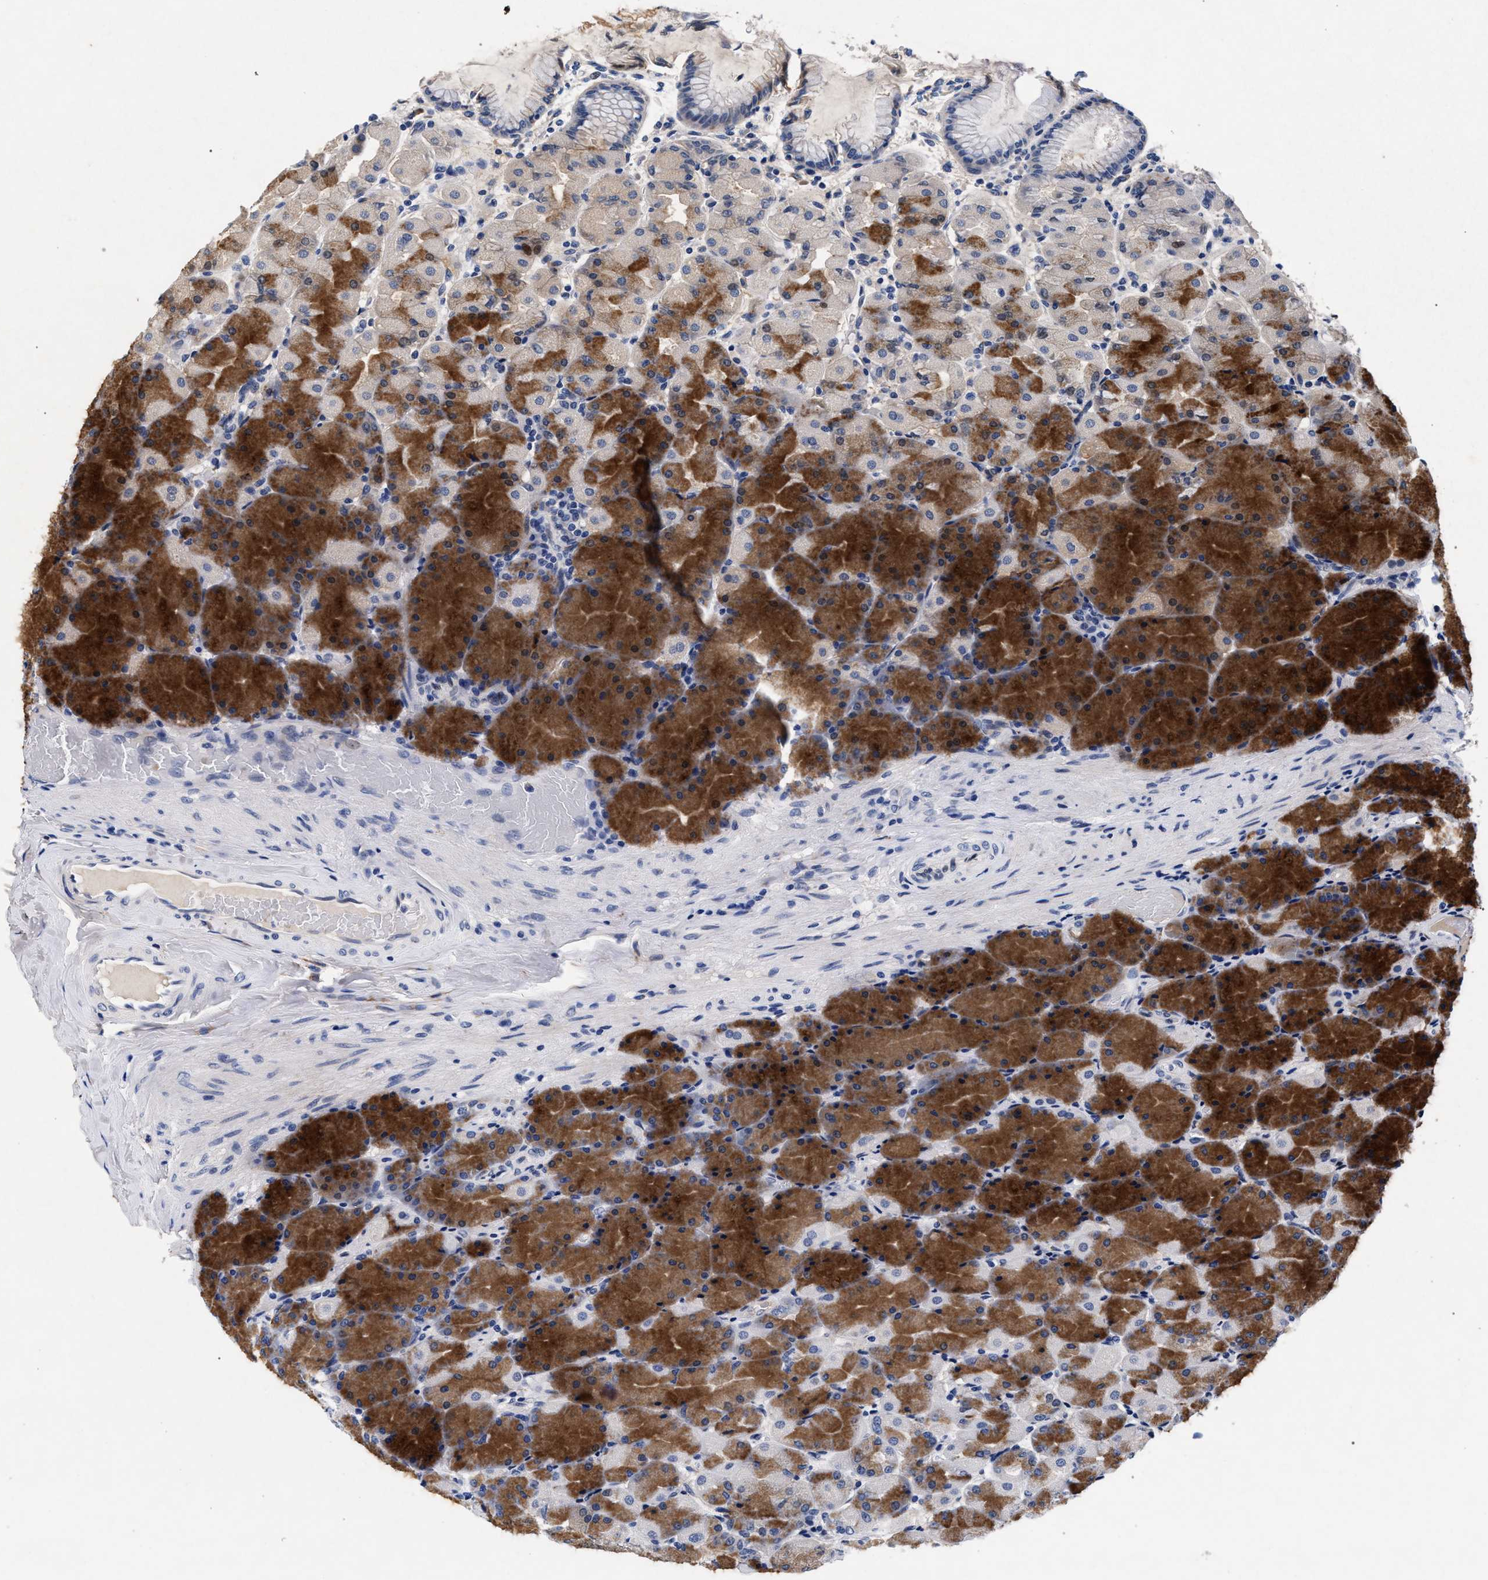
{"staining": {"intensity": "strong", "quantity": ">75%", "location": "cytoplasmic/membranous"}, "tissue": "stomach", "cell_type": "Glandular cells", "image_type": "normal", "snomed": [{"axis": "morphology", "description": "Normal tissue, NOS"}, {"axis": "topography", "description": "Stomach, upper"}], "caption": "An immunohistochemistry (IHC) micrograph of unremarkable tissue is shown. Protein staining in brown shows strong cytoplasmic/membranous positivity in stomach within glandular cells.", "gene": "NEK7", "patient": {"sex": "female", "age": 56}}